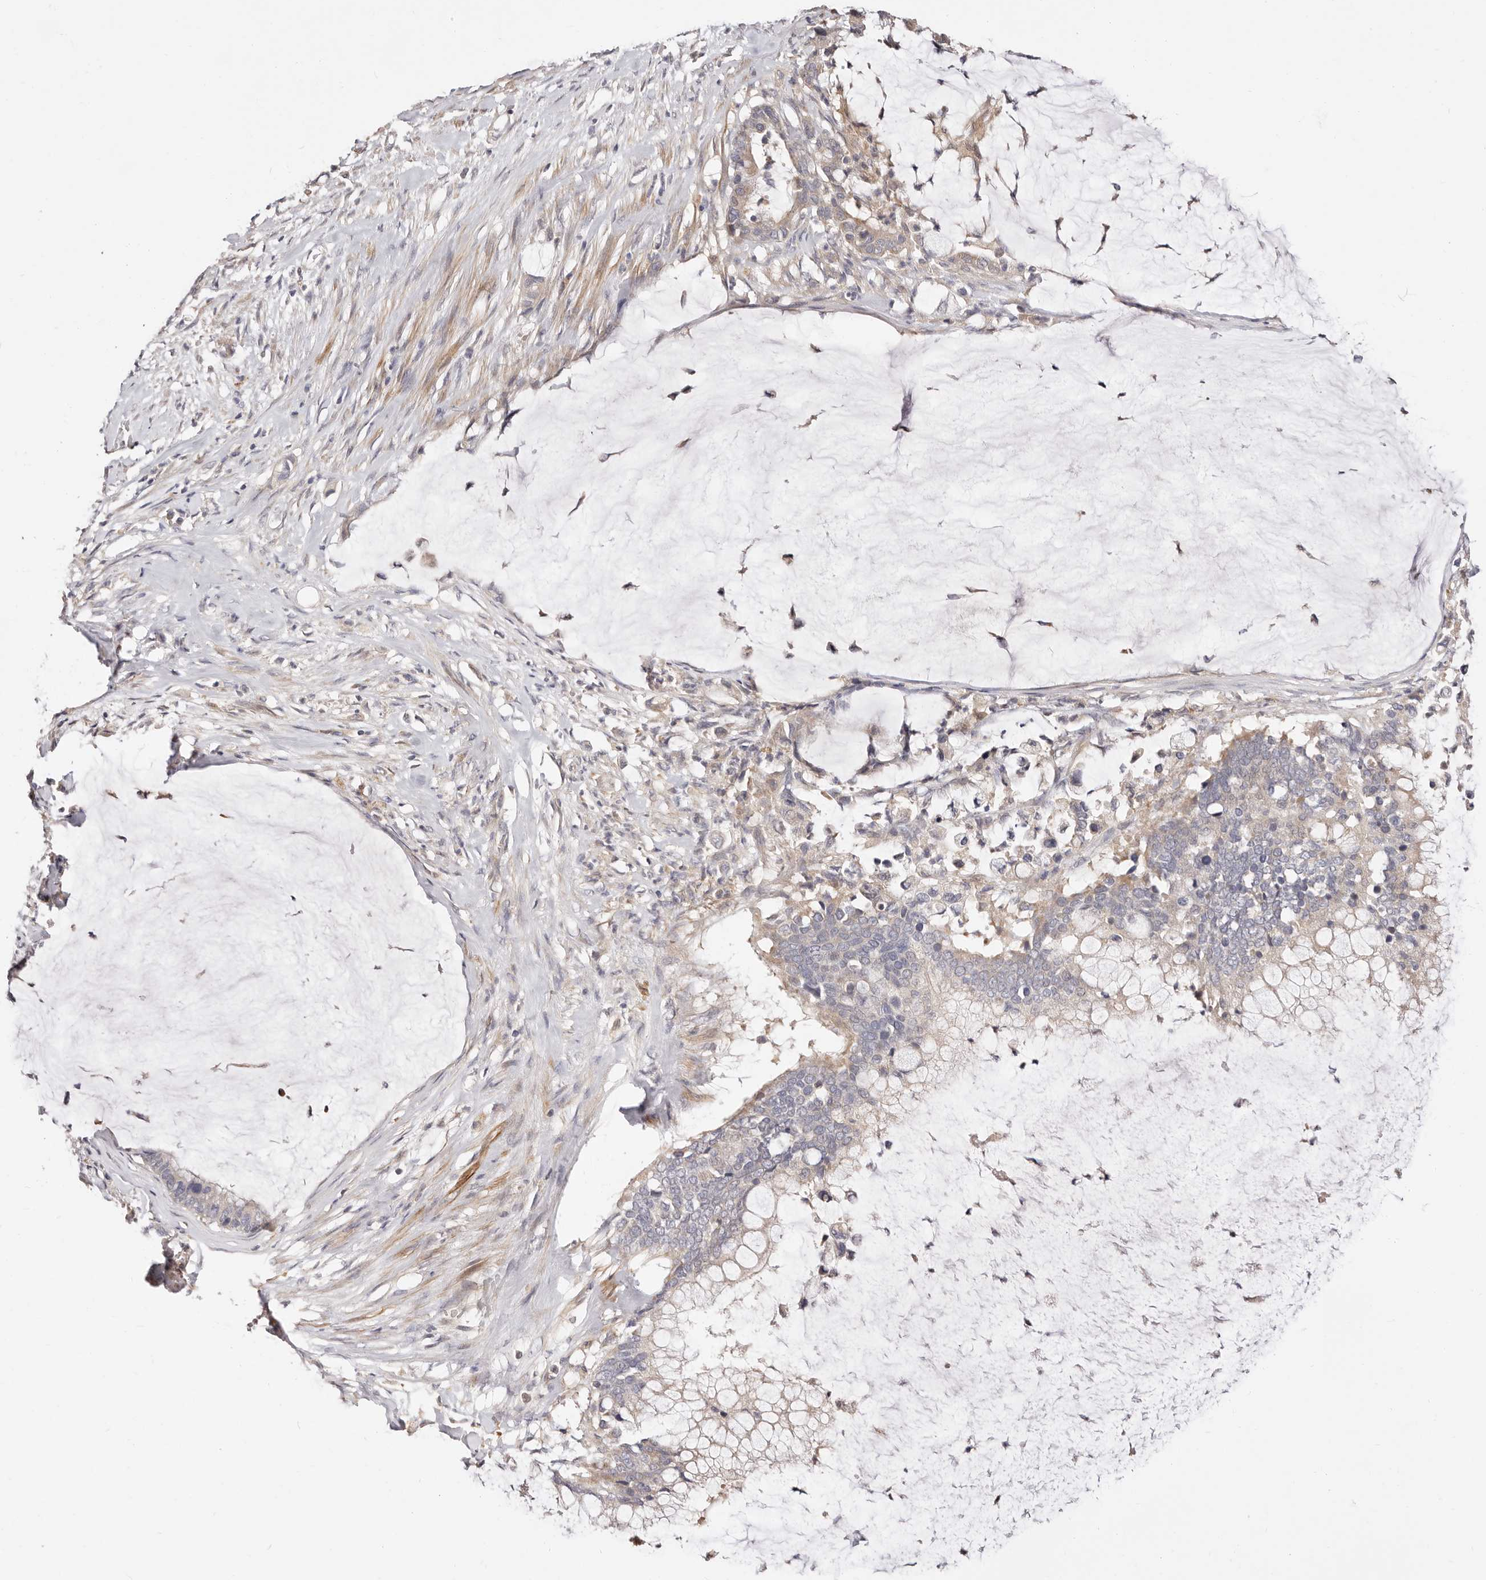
{"staining": {"intensity": "weak", "quantity": "25%-75%", "location": "cytoplasmic/membranous"}, "tissue": "pancreatic cancer", "cell_type": "Tumor cells", "image_type": "cancer", "snomed": [{"axis": "morphology", "description": "Adenocarcinoma, NOS"}, {"axis": "topography", "description": "Pancreas"}], "caption": "Immunohistochemistry (IHC) (DAB (3,3'-diaminobenzidine)) staining of human pancreatic adenocarcinoma shows weak cytoplasmic/membranous protein expression in approximately 25%-75% of tumor cells.", "gene": "MAPK1", "patient": {"sex": "male", "age": 41}}